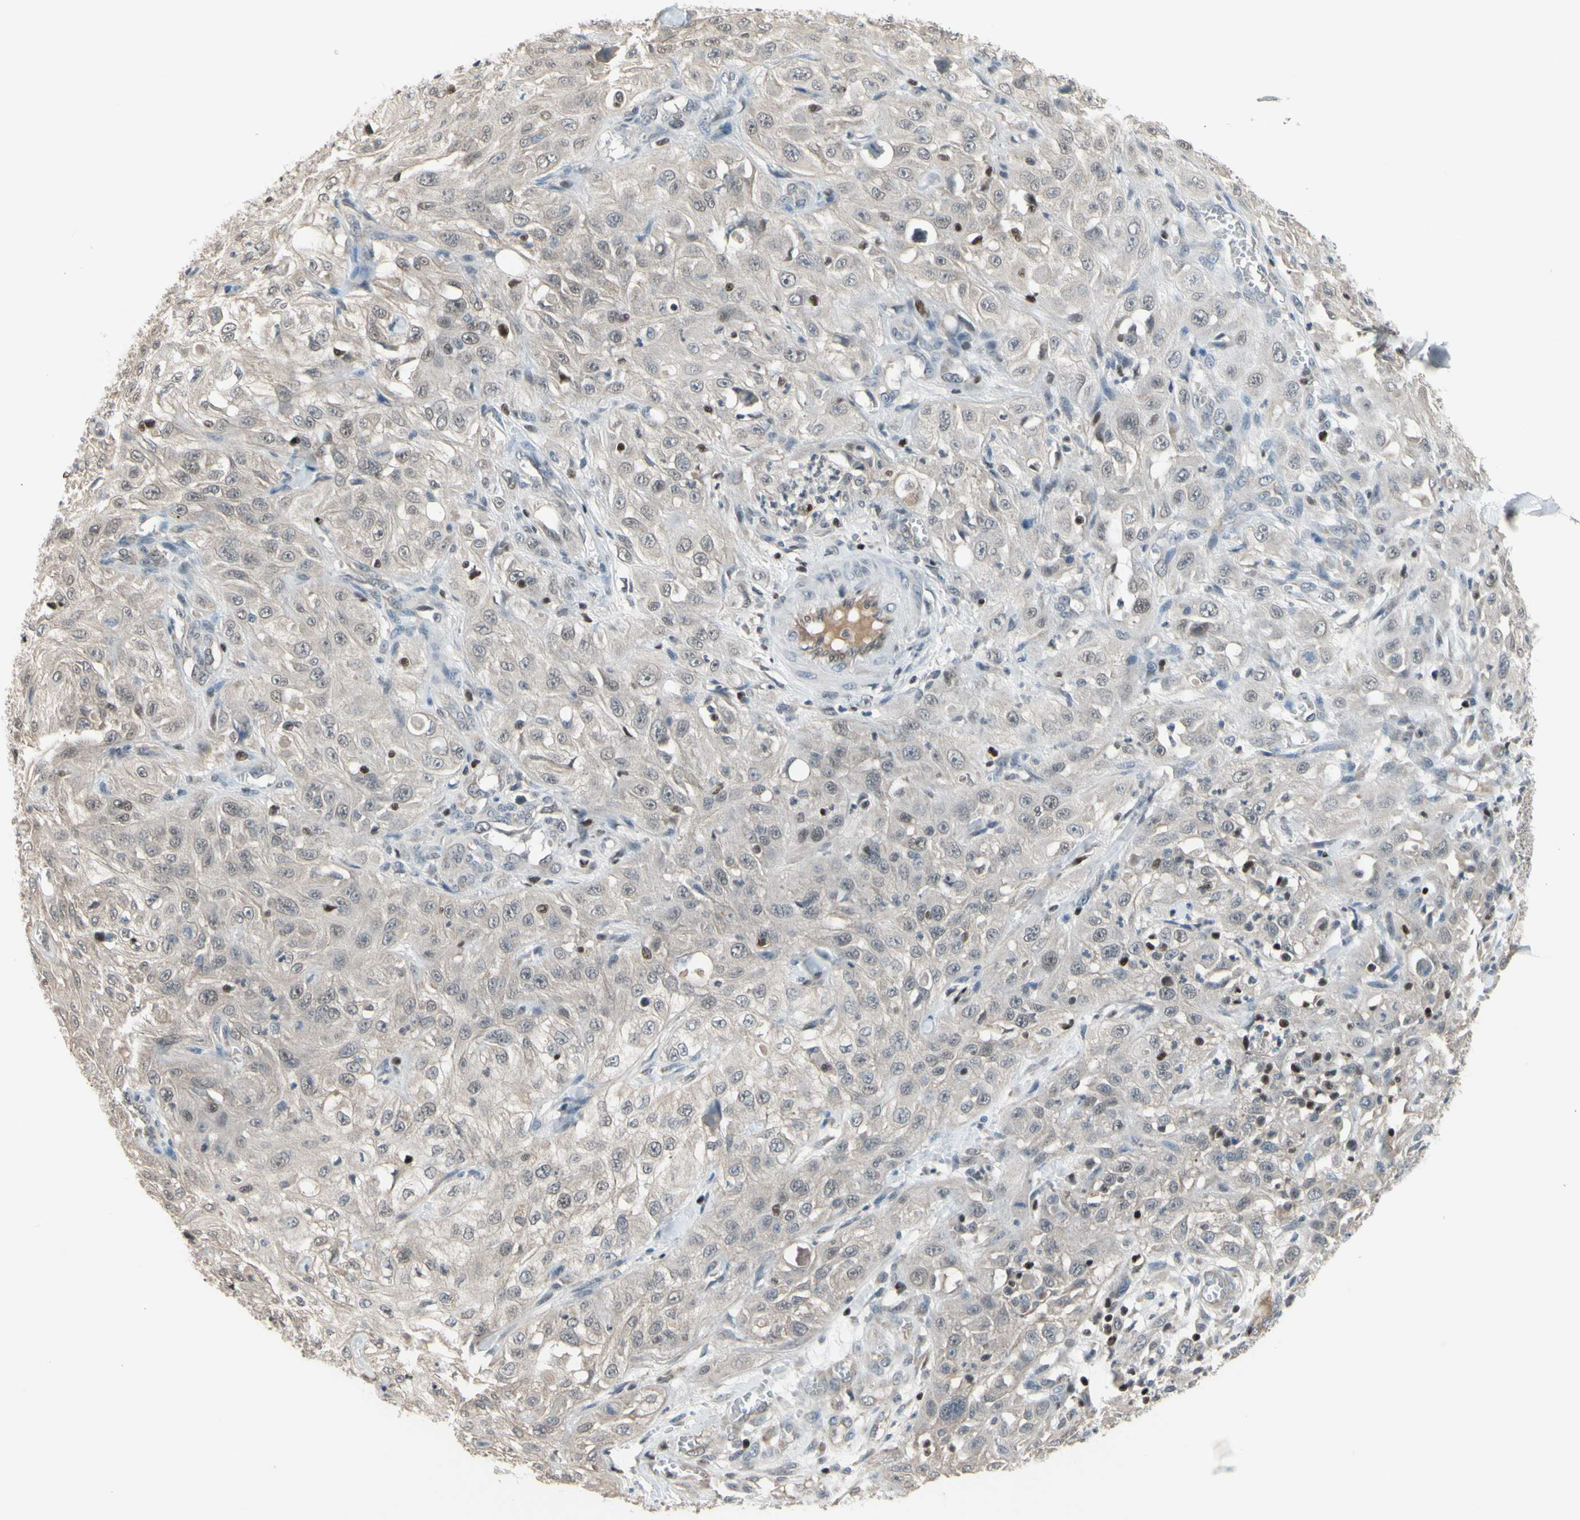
{"staining": {"intensity": "negative", "quantity": "none", "location": "none"}, "tissue": "skin cancer", "cell_type": "Tumor cells", "image_type": "cancer", "snomed": [{"axis": "morphology", "description": "Squamous cell carcinoma, NOS"}, {"axis": "morphology", "description": "Squamous cell carcinoma, metastatic, NOS"}, {"axis": "topography", "description": "Skin"}, {"axis": "topography", "description": "Lymph node"}], "caption": "Protein analysis of skin metastatic squamous cell carcinoma reveals no significant positivity in tumor cells. The staining was performed using DAB (3,3'-diaminobenzidine) to visualize the protein expression in brown, while the nuclei were stained in blue with hematoxylin (Magnification: 20x).", "gene": "SP4", "patient": {"sex": "male", "age": 75}}